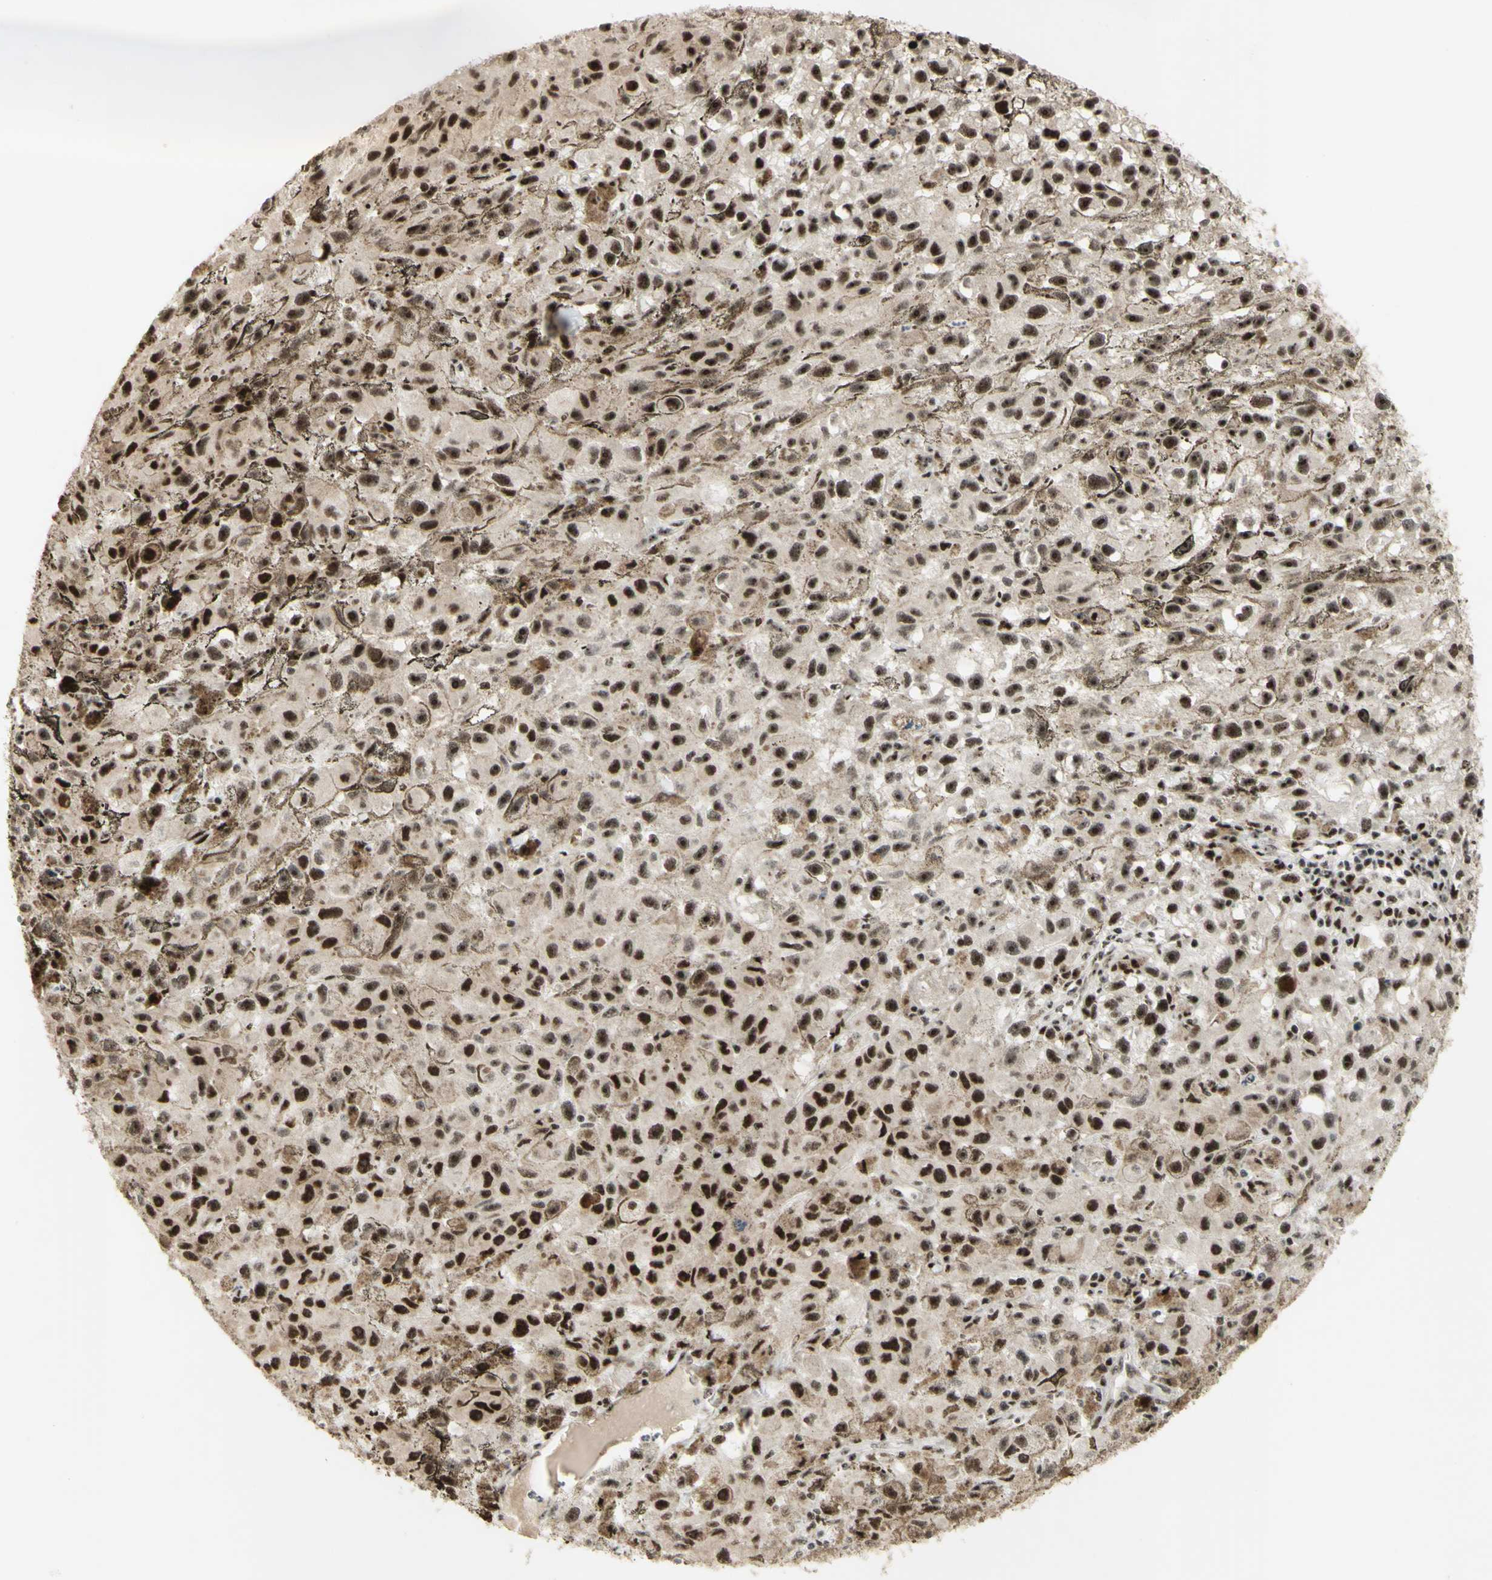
{"staining": {"intensity": "strong", "quantity": ">75%", "location": "cytoplasmic/membranous,nuclear"}, "tissue": "melanoma", "cell_type": "Tumor cells", "image_type": "cancer", "snomed": [{"axis": "morphology", "description": "Malignant melanoma, NOS"}, {"axis": "topography", "description": "Skin"}], "caption": "Tumor cells display high levels of strong cytoplasmic/membranous and nuclear positivity in approximately >75% of cells in human melanoma. (DAB IHC with brightfield microscopy, high magnification).", "gene": "DHX9", "patient": {"sex": "female", "age": 104}}